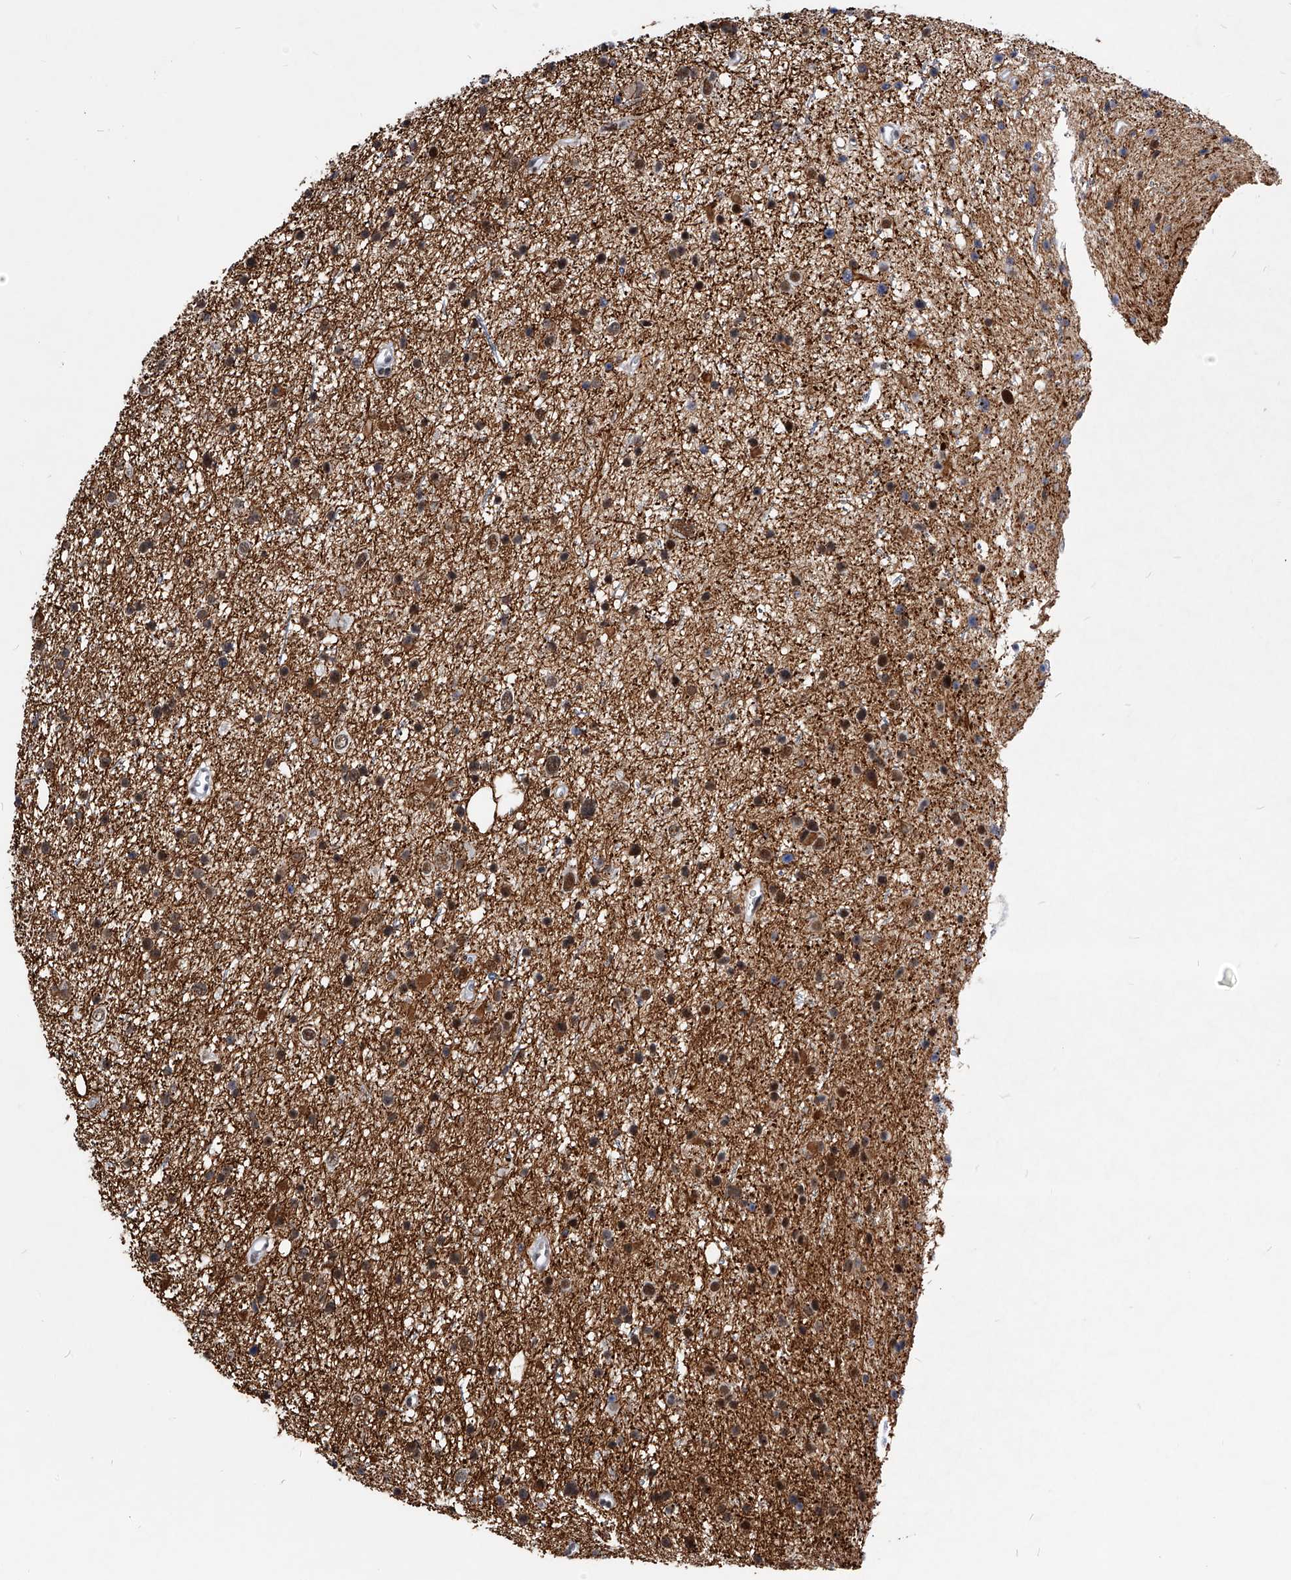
{"staining": {"intensity": "moderate", "quantity": ">75%", "location": "cytoplasmic/membranous,nuclear"}, "tissue": "glioma", "cell_type": "Tumor cells", "image_type": "cancer", "snomed": [{"axis": "morphology", "description": "Glioma, malignant, Low grade"}, {"axis": "topography", "description": "Cerebral cortex"}], "caption": "Immunohistochemical staining of malignant glioma (low-grade) exhibits moderate cytoplasmic/membranous and nuclear protein positivity in approximately >75% of tumor cells.", "gene": "TESK2", "patient": {"sex": "female", "age": 39}}